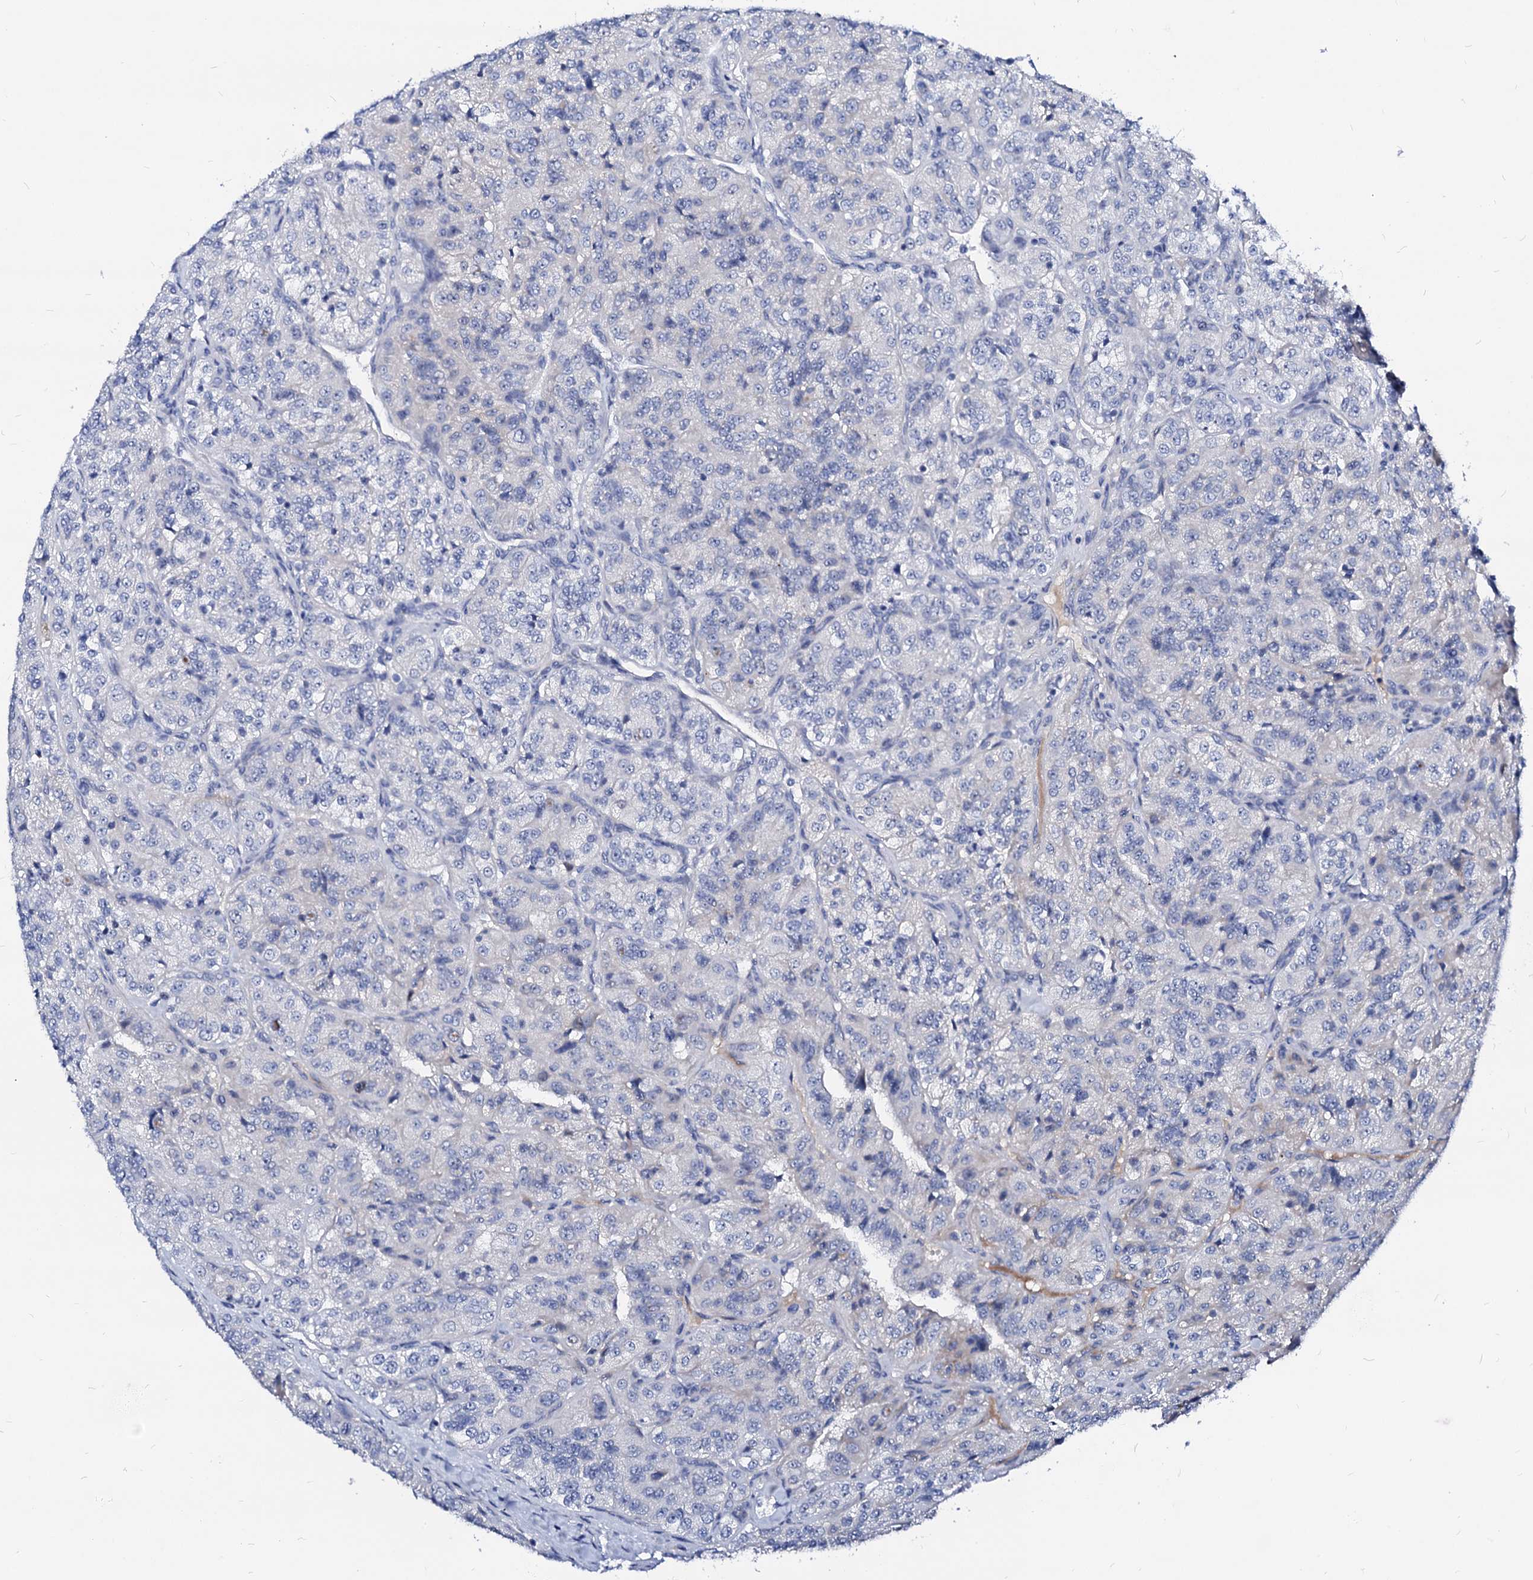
{"staining": {"intensity": "negative", "quantity": "none", "location": "none"}, "tissue": "renal cancer", "cell_type": "Tumor cells", "image_type": "cancer", "snomed": [{"axis": "morphology", "description": "Adenocarcinoma, NOS"}, {"axis": "topography", "description": "Kidney"}], "caption": "Photomicrograph shows no significant protein positivity in tumor cells of renal cancer (adenocarcinoma).", "gene": "BTBD16", "patient": {"sex": "female", "age": 63}}